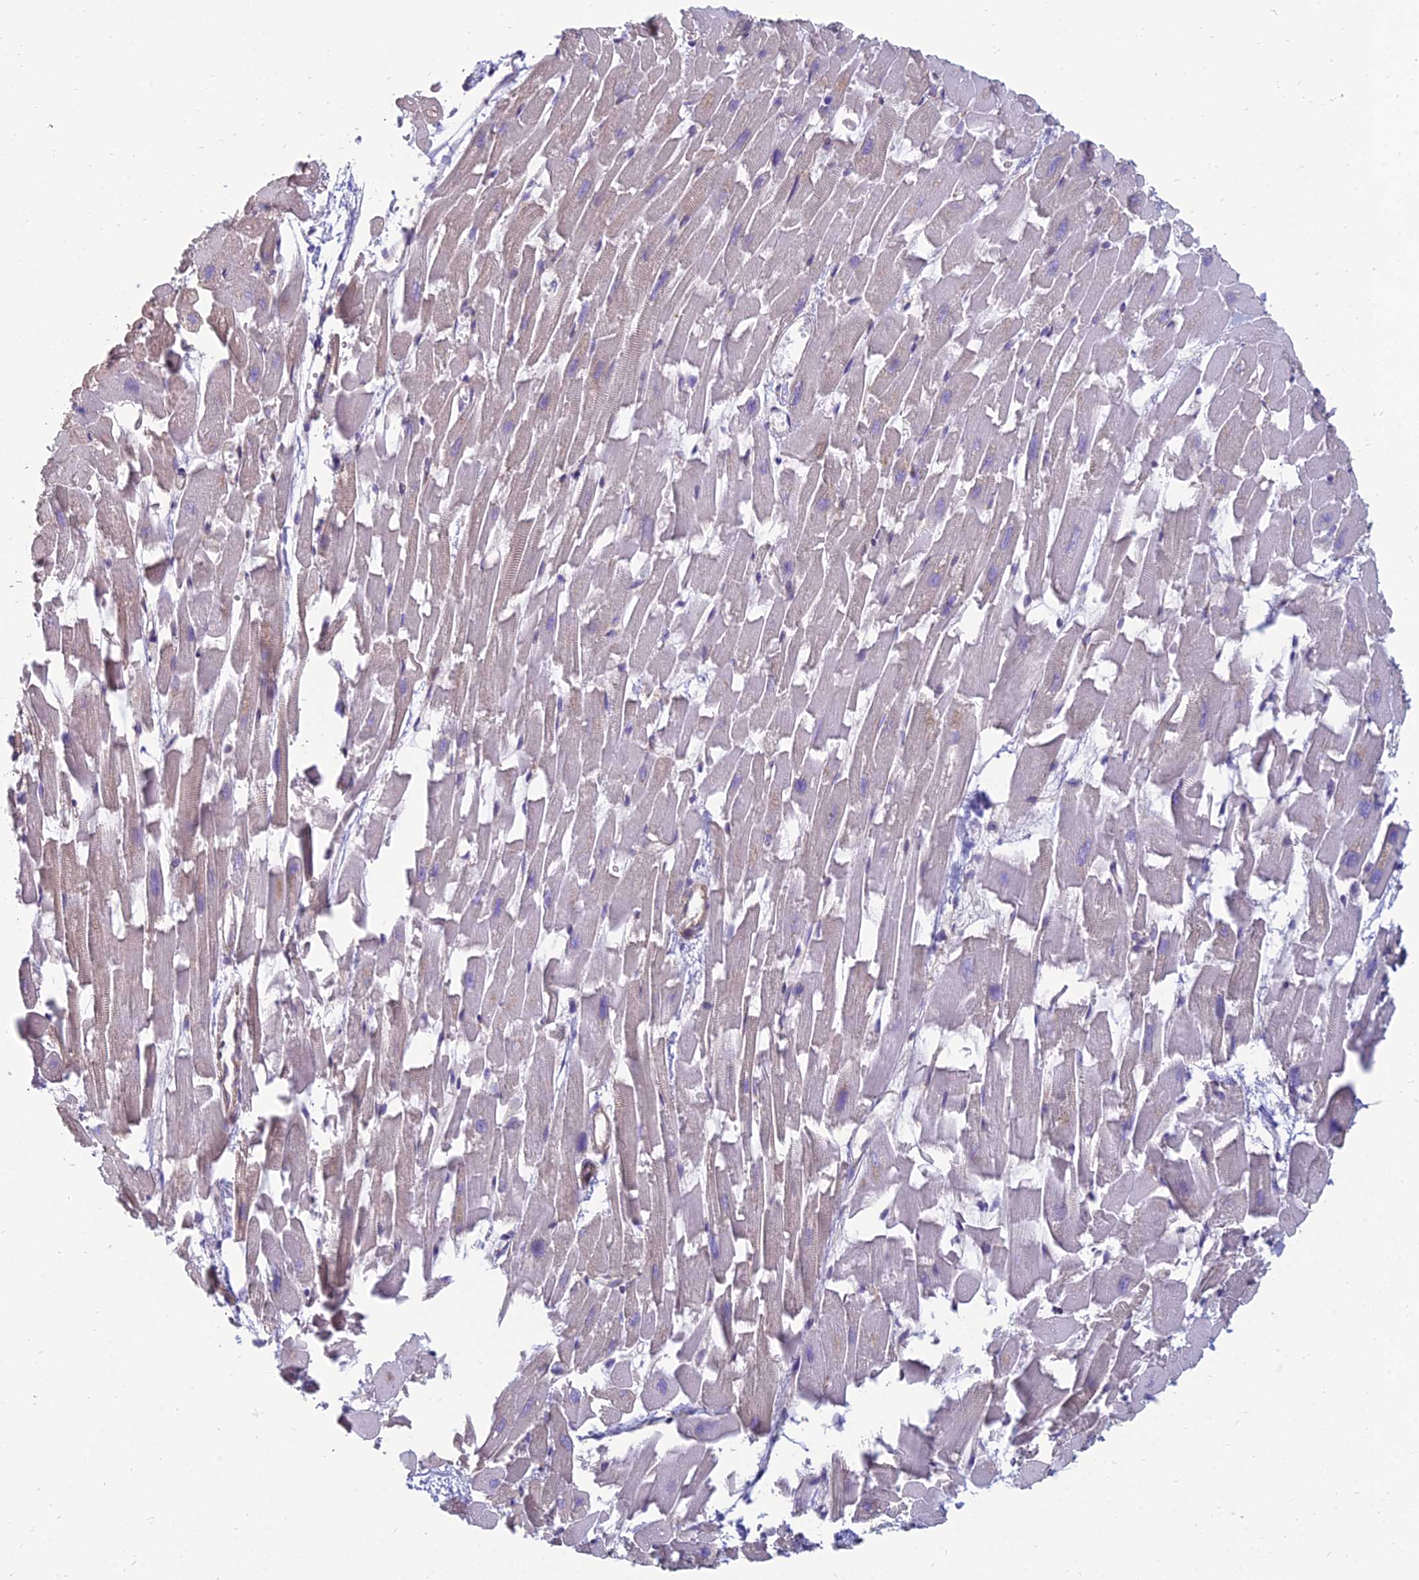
{"staining": {"intensity": "weak", "quantity": "<25%", "location": "cytoplasmic/membranous"}, "tissue": "heart muscle", "cell_type": "Cardiomyocytes", "image_type": "normal", "snomed": [{"axis": "morphology", "description": "Normal tissue, NOS"}, {"axis": "topography", "description": "Heart"}], "caption": "An image of human heart muscle is negative for staining in cardiomyocytes. (Stains: DAB (3,3'-diaminobenzidine) immunohistochemistry with hematoxylin counter stain, Microscopy: brightfield microscopy at high magnification).", "gene": "TXLNA", "patient": {"sex": "female", "age": 64}}